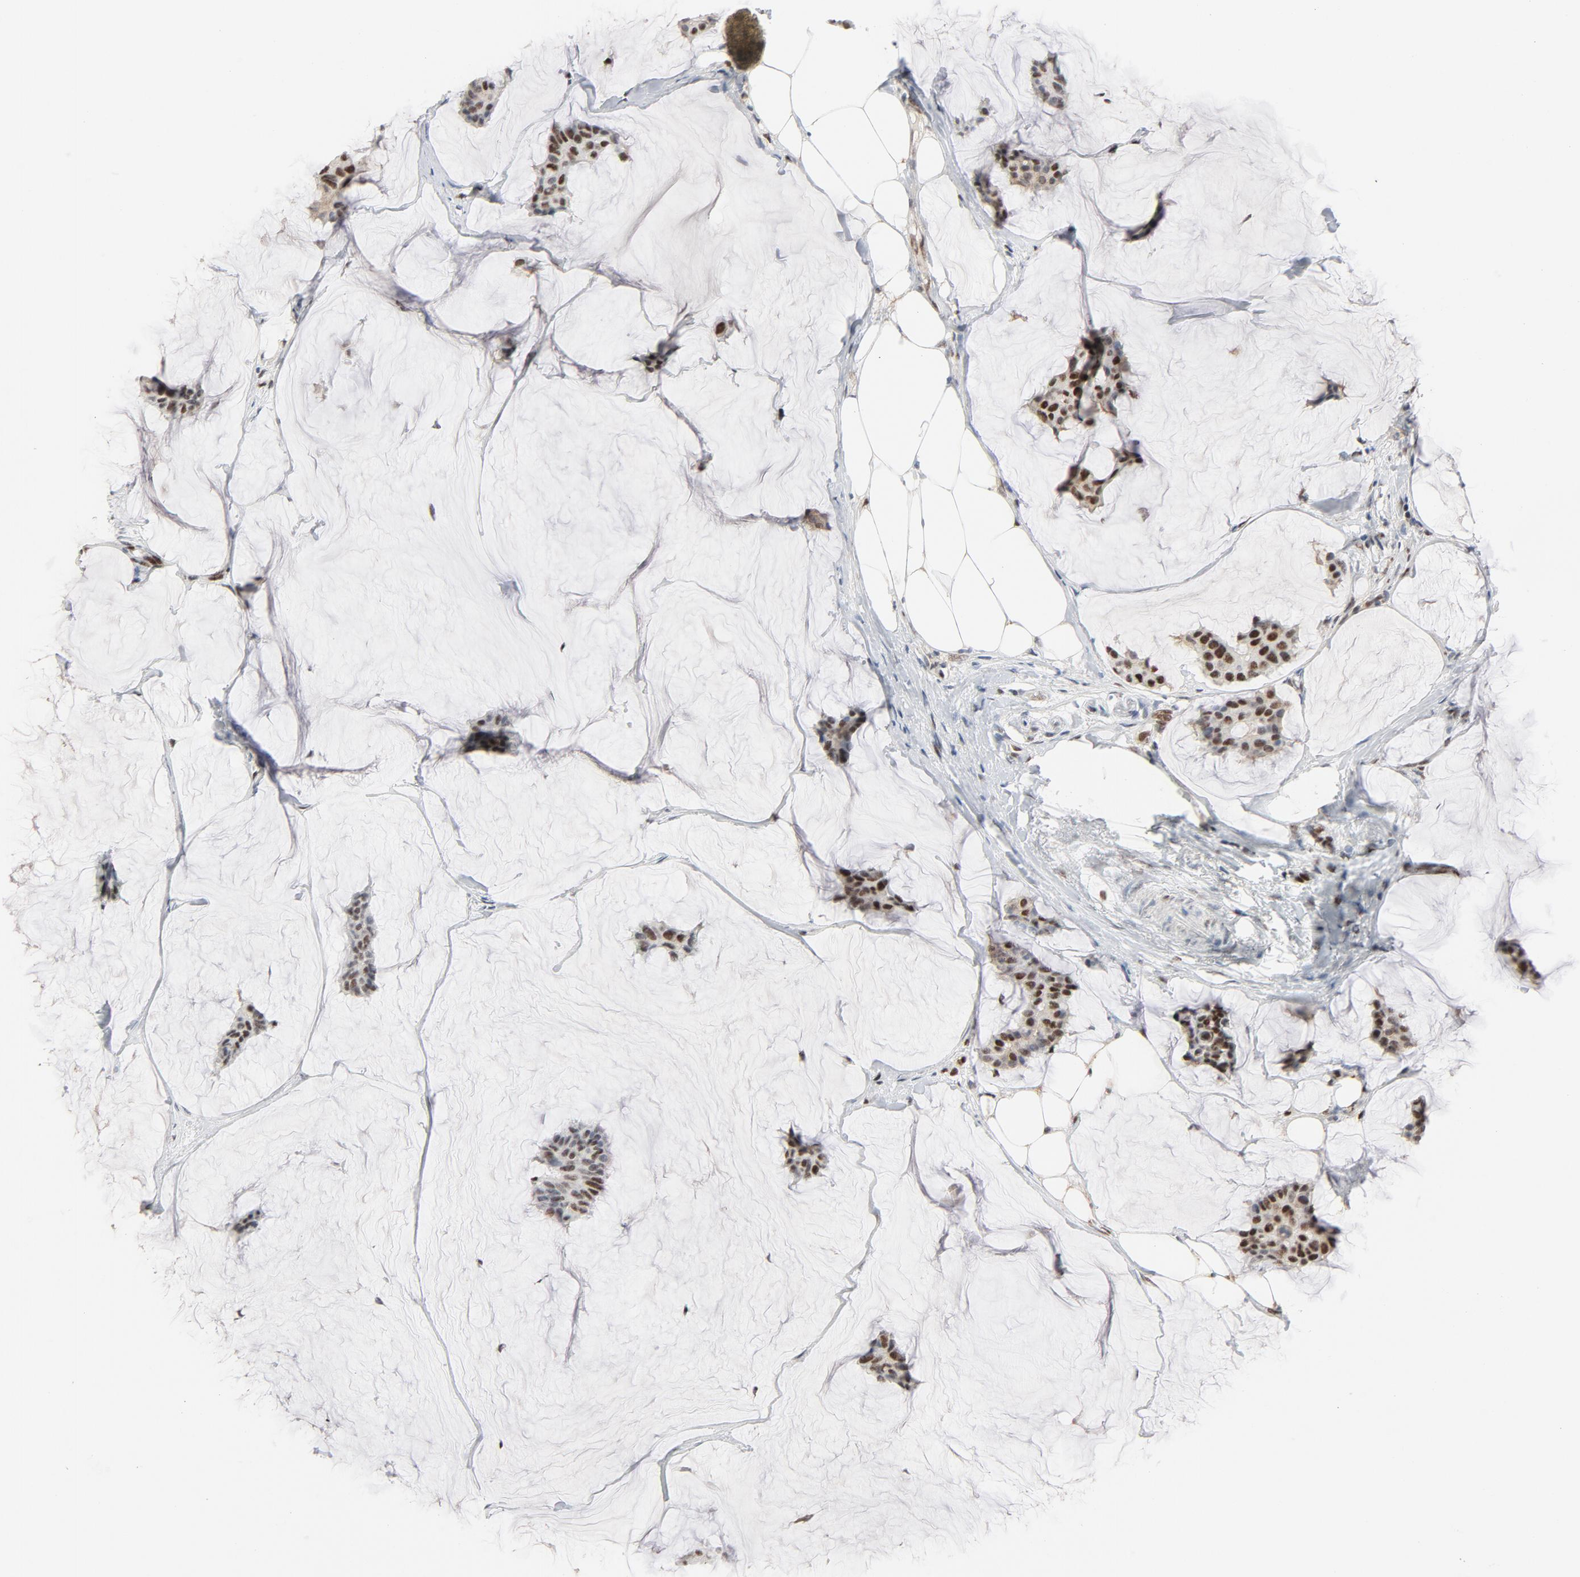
{"staining": {"intensity": "strong", "quantity": ">75%", "location": "nuclear"}, "tissue": "breast cancer", "cell_type": "Tumor cells", "image_type": "cancer", "snomed": [{"axis": "morphology", "description": "Duct carcinoma"}, {"axis": "topography", "description": "Breast"}], "caption": "Strong nuclear positivity is present in approximately >75% of tumor cells in breast invasive ductal carcinoma.", "gene": "JMJD6", "patient": {"sex": "female", "age": 93}}